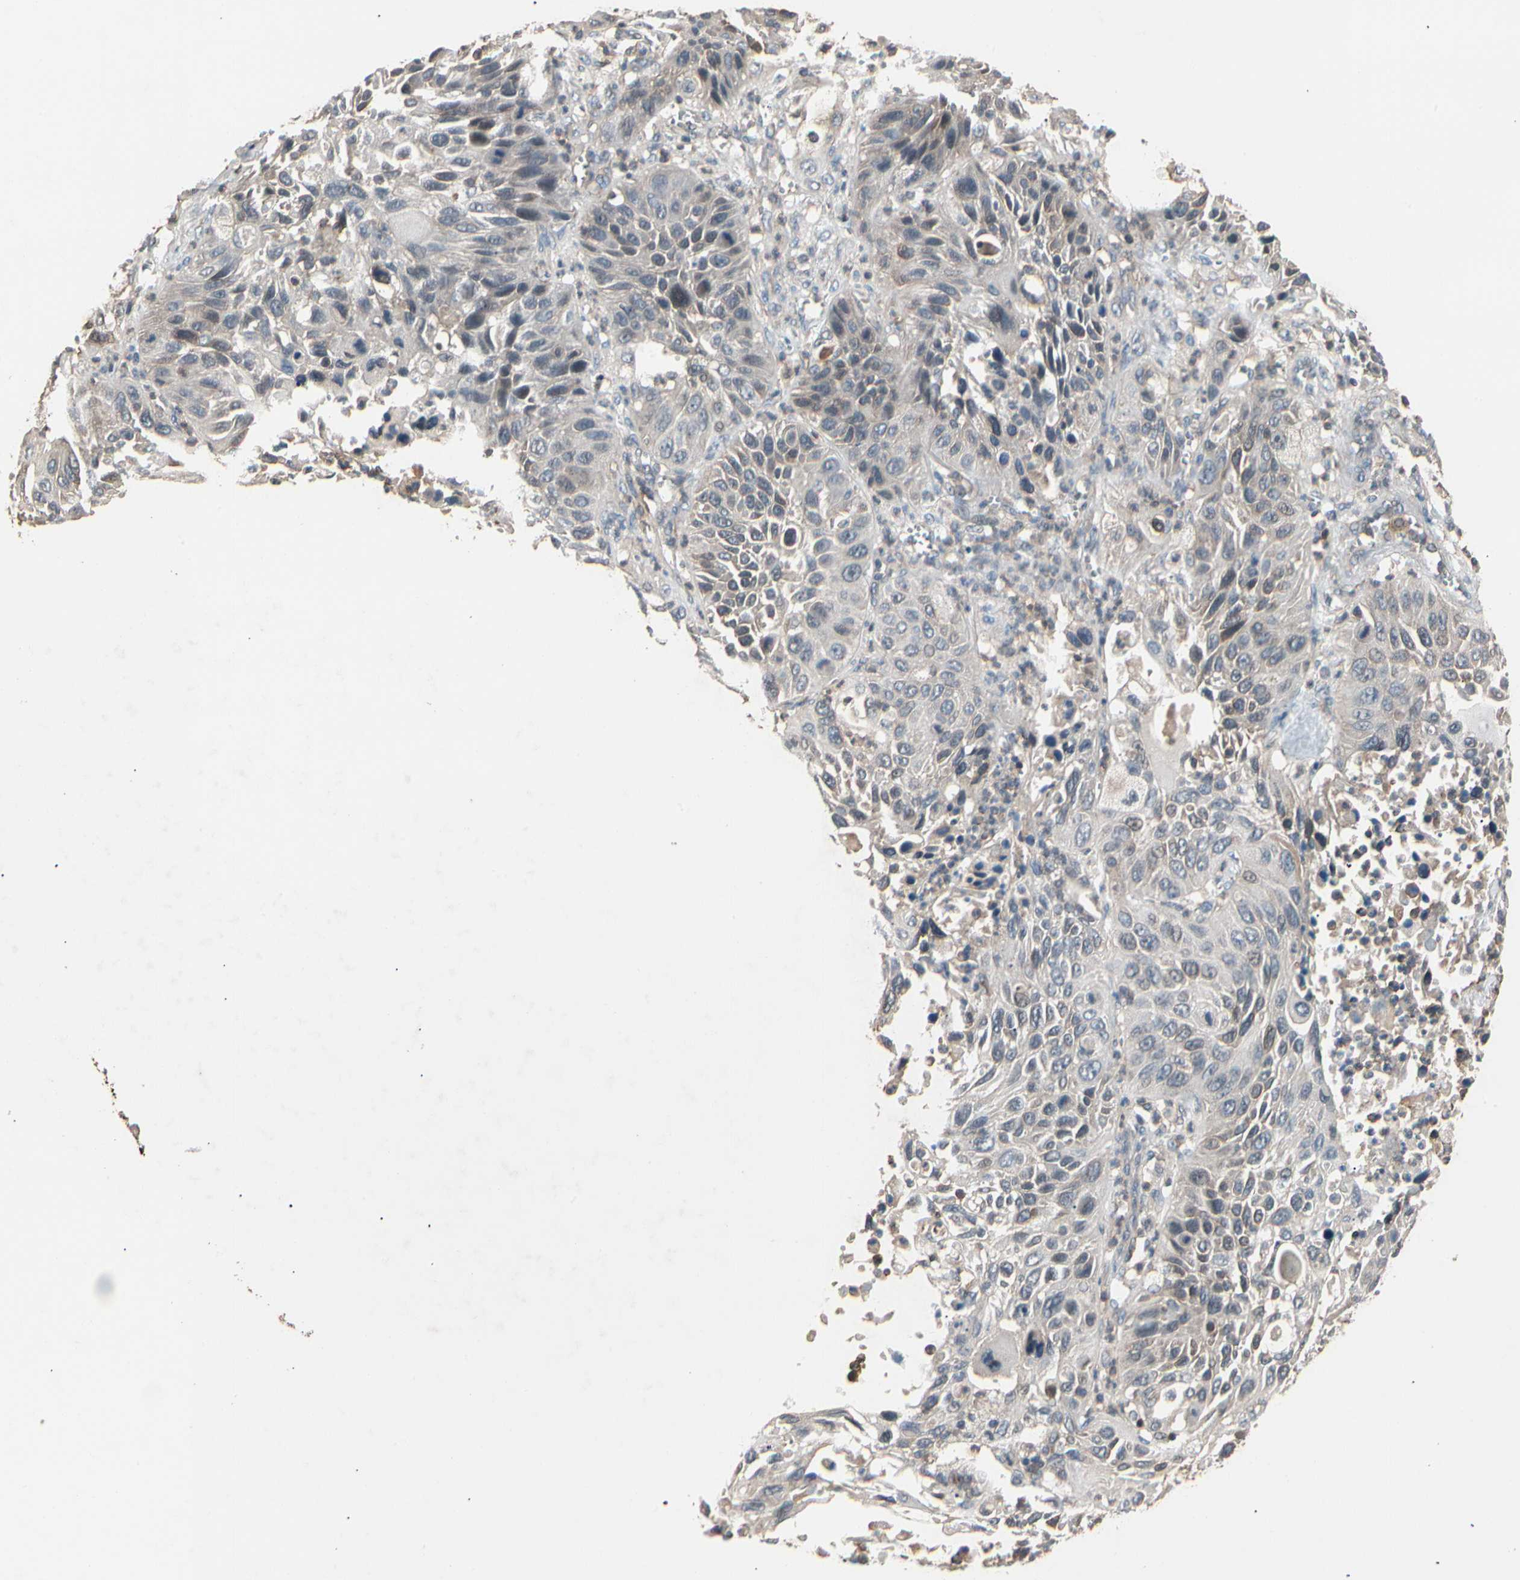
{"staining": {"intensity": "weak", "quantity": "<25%", "location": "cytoplasmic/membranous"}, "tissue": "lung cancer", "cell_type": "Tumor cells", "image_type": "cancer", "snomed": [{"axis": "morphology", "description": "Squamous cell carcinoma, NOS"}, {"axis": "topography", "description": "Lung"}], "caption": "Immunohistochemistry (IHC) histopathology image of human squamous cell carcinoma (lung) stained for a protein (brown), which reveals no positivity in tumor cells.", "gene": "MAPK13", "patient": {"sex": "female", "age": 76}}